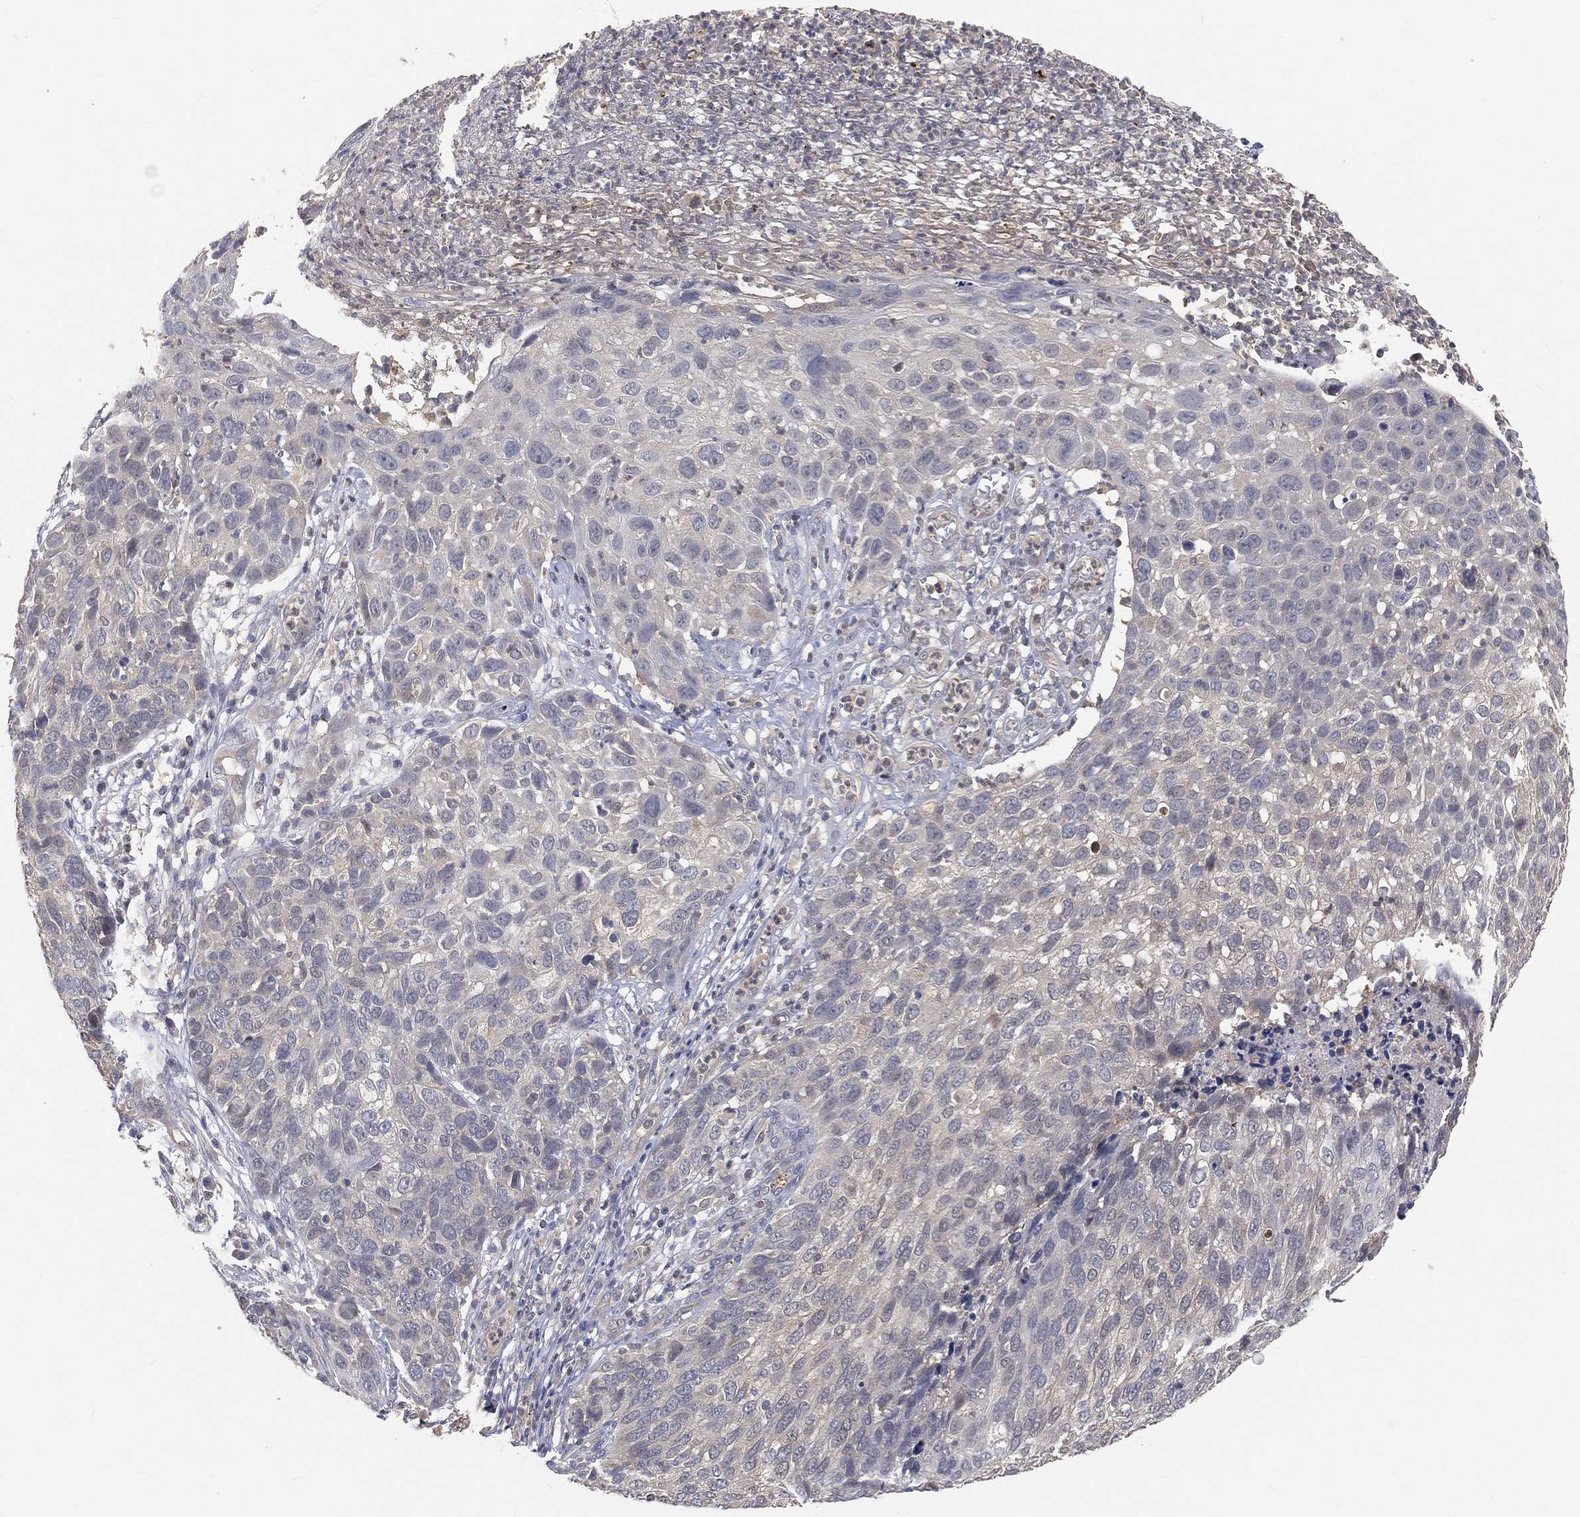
{"staining": {"intensity": "negative", "quantity": "none", "location": "none"}, "tissue": "skin cancer", "cell_type": "Tumor cells", "image_type": "cancer", "snomed": [{"axis": "morphology", "description": "Squamous cell carcinoma, NOS"}, {"axis": "topography", "description": "Skin"}], "caption": "Human skin squamous cell carcinoma stained for a protein using immunohistochemistry displays no positivity in tumor cells.", "gene": "MAPK1", "patient": {"sex": "male", "age": 92}}